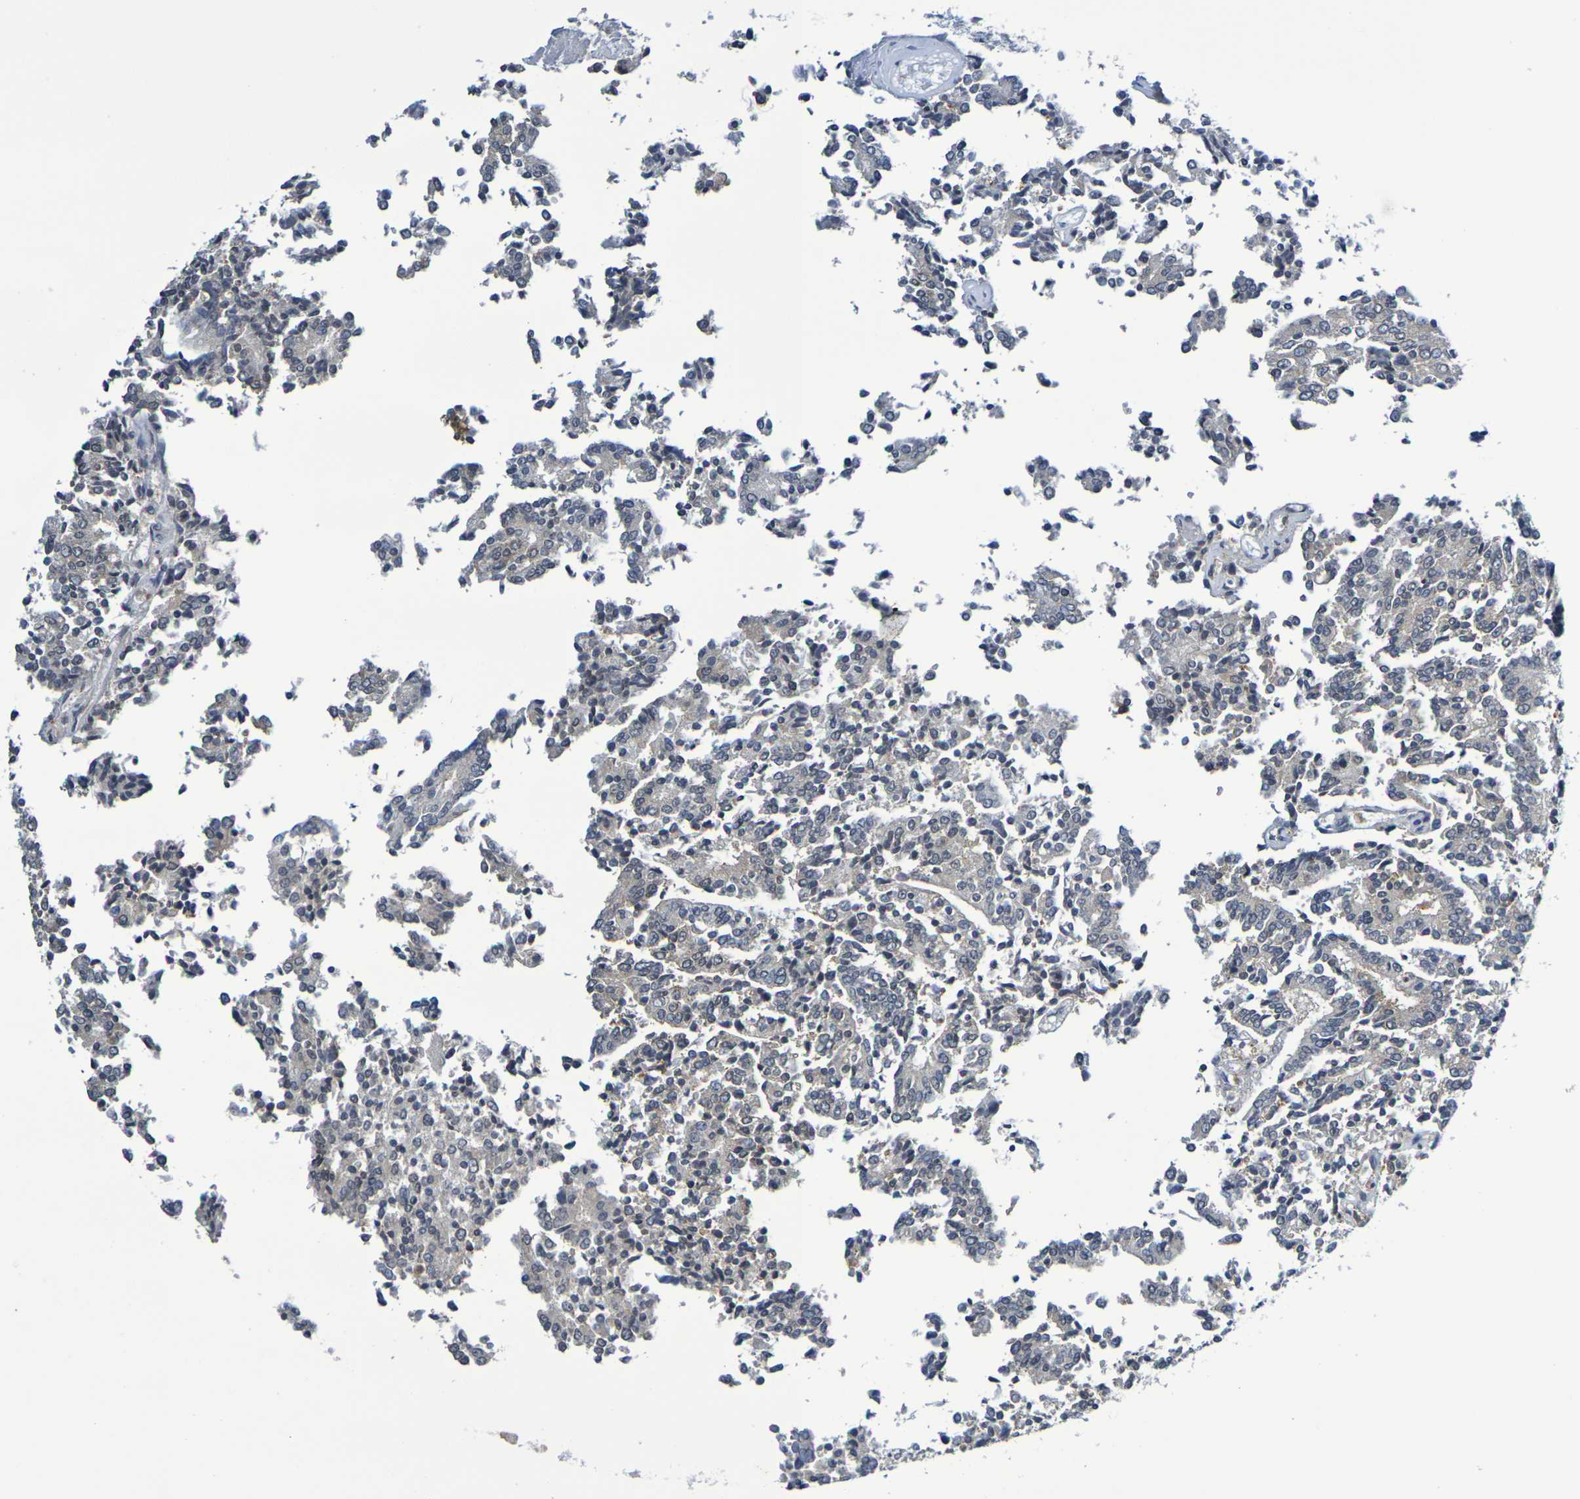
{"staining": {"intensity": "weak", "quantity": ">75%", "location": "cytoplasmic/membranous"}, "tissue": "prostate cancer", "cell_type": "Tumor cells", "image_type": "cancer", "snomed": [{"axis": "morphology", "description": "Normal tissue, NOS"}, {"axis": "morphology", "description": "Adenocarcinoma, High grade"}, {"axis": "topography", "description": "Prostate"}, {"axis": "topography", "description": "Seminal veicle"}], "caption": "The immunohistochemical stain highlights weak cytoplasmic/membranous positivity in tumor cells of prostate high-grade adenocarcinoma tissue.", "gene": "CHRNB1", "patient": {"sex": "male", "age": 55}}